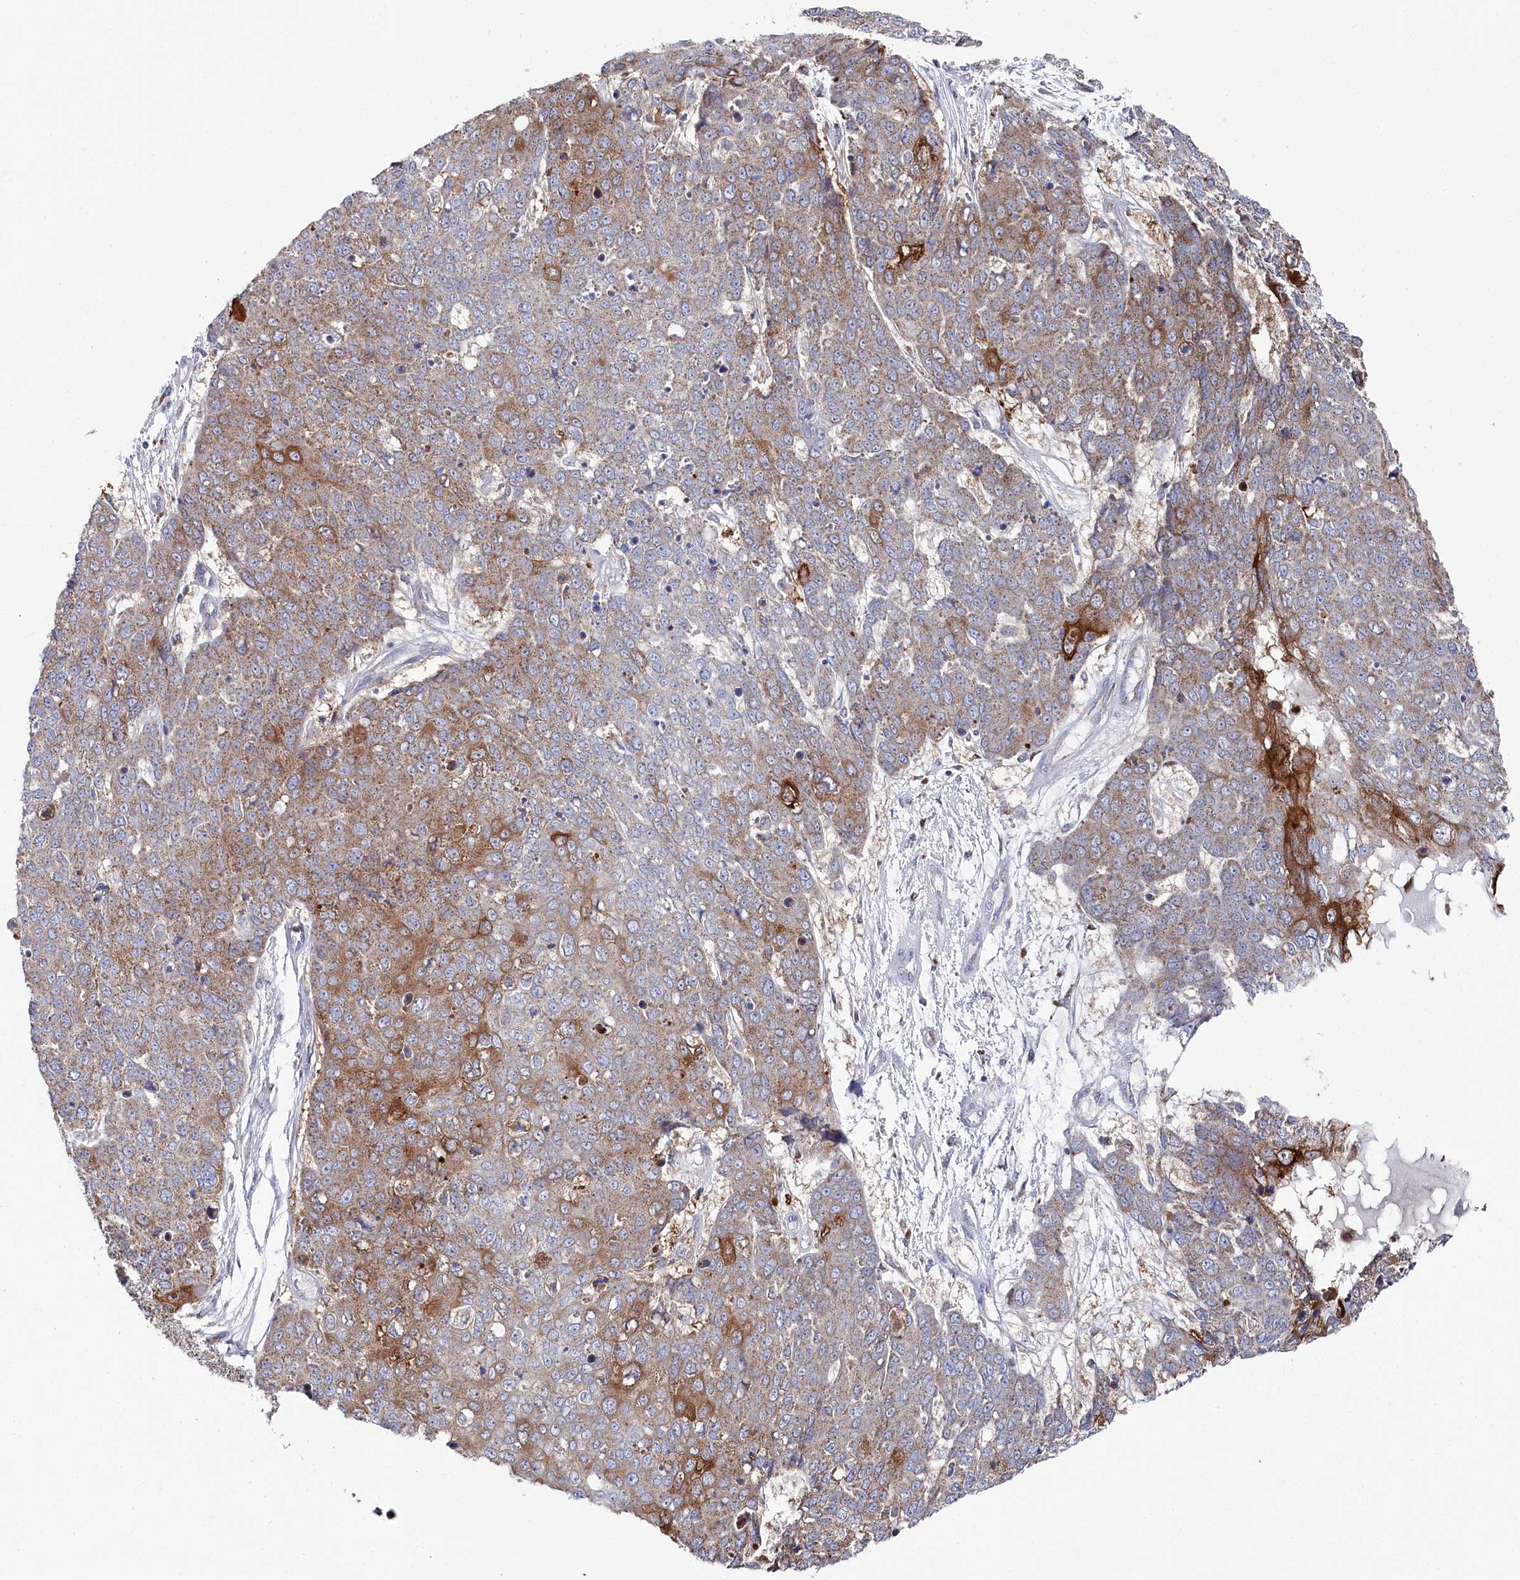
{"staining": {"intensity": "moderate", "quantity": ">75%", "location": "cytoplasmic/membranous"}, "tissue": "skin cancer", "cell_type": "Tumor cells", "image_type": "cancer", "snomed": [{"axis": "morphology", "description": "Squamous cell carcinoma, NOS"}, {"axis": "topography", "description": "Skin"}], "caption": "Brown immunohistochemical staining in squamous cell carcinoma (skin) shows moderate cytoplasmic/membranous positivity in about >75% of tumor cells.", "gene": "GLS2", "patient": {"sex": "female", "age": 44}}